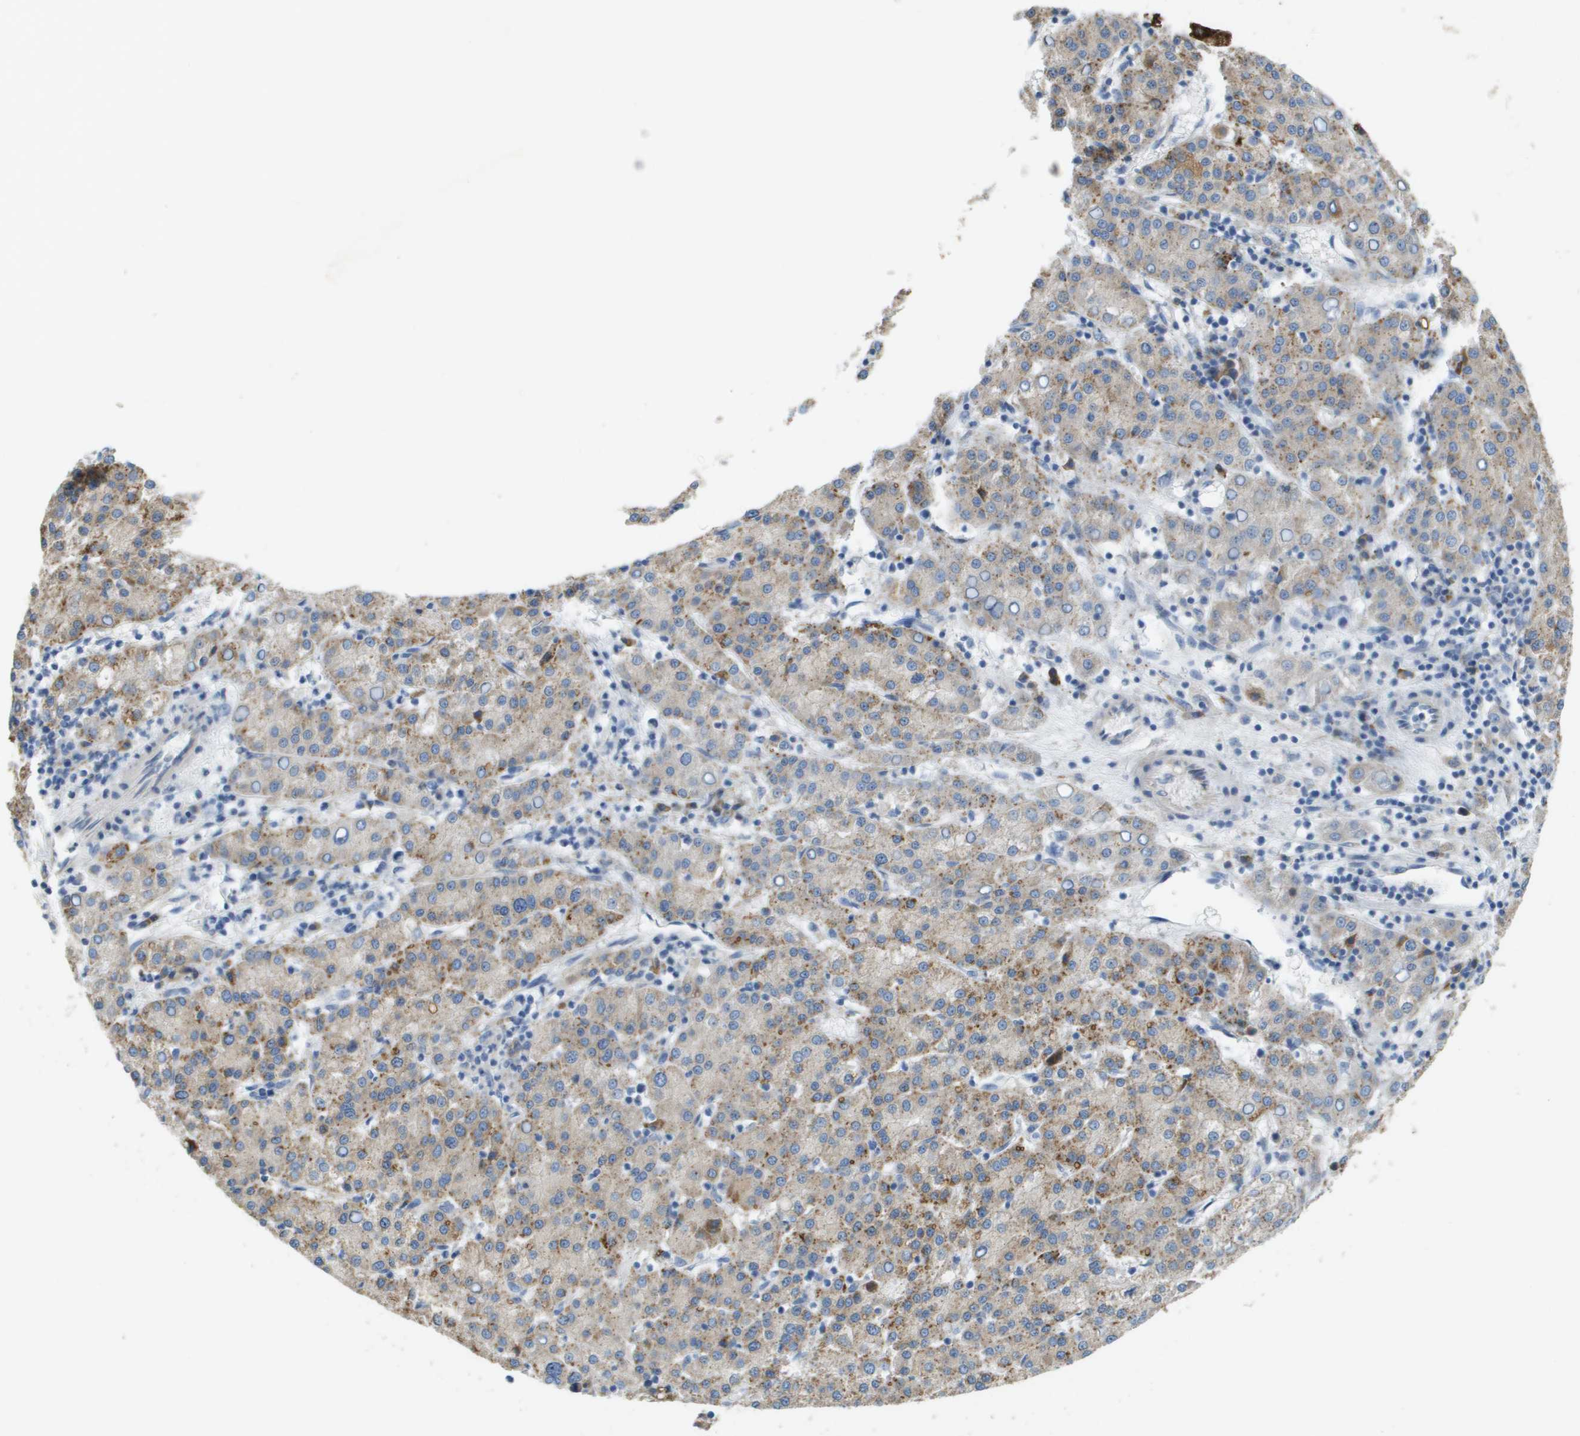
{"staining": {"intensity": "moderate", "quantity": ">75%", "location": "cytoplasmic/membranous"}, "tissue": "liver cancer", "cell_type": "Tumor cells", "image_type": "cancer", "snomed": [{"axis": "morphology", "description": "Carcinoma, Hepatocellular, NOS"}, {"axis": "topography", "description": "Liver"}], "caption": "High-power microscopy captured an IHC histopathology image of hepatocellular carcinoma (liver), revealing moderate cytoplasmic/membranous staining in approximately >75% of tumor cells.", "gene": "CASP10", "patient": {"sex": "female", "age": 58}}